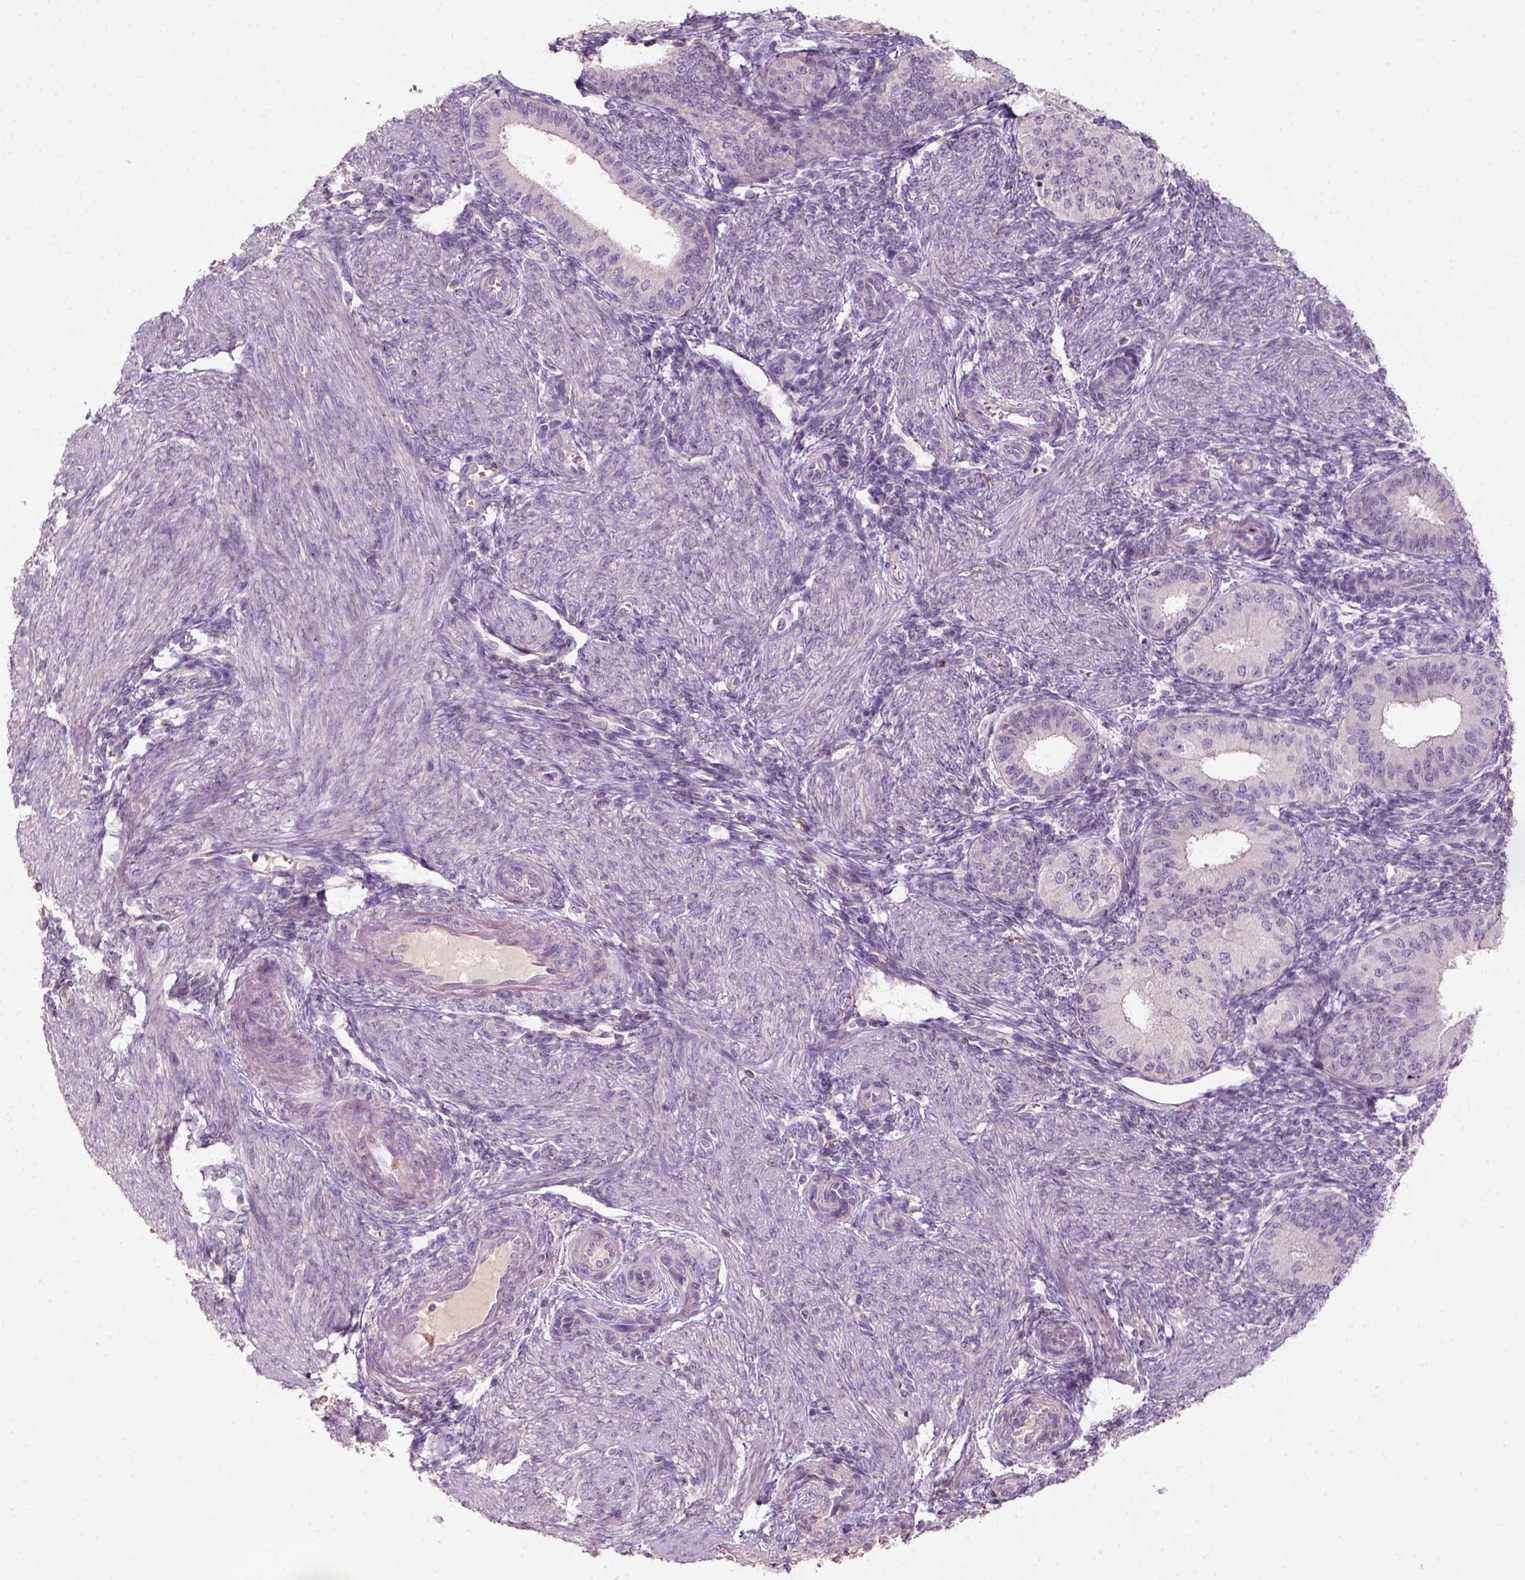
{"staining": {"intensity": "negative", "quantity": "none", "location": "none"}, "tissue": "endometrium", "cell_type": "Cells in endometrial stroma", "image_type": "normal", "snomed": [{"axis": "morphology", "description": "Normal tissue, NOS"}, {"axis": "topography", "description": "Endometrium"}], "caption": "Immunohistochemistry (IHC) of normal endometrium shows no positivity in cells in endometrial stroma.", "gene": "AQP9", "patient": {"sex": "female", "age": 39}}